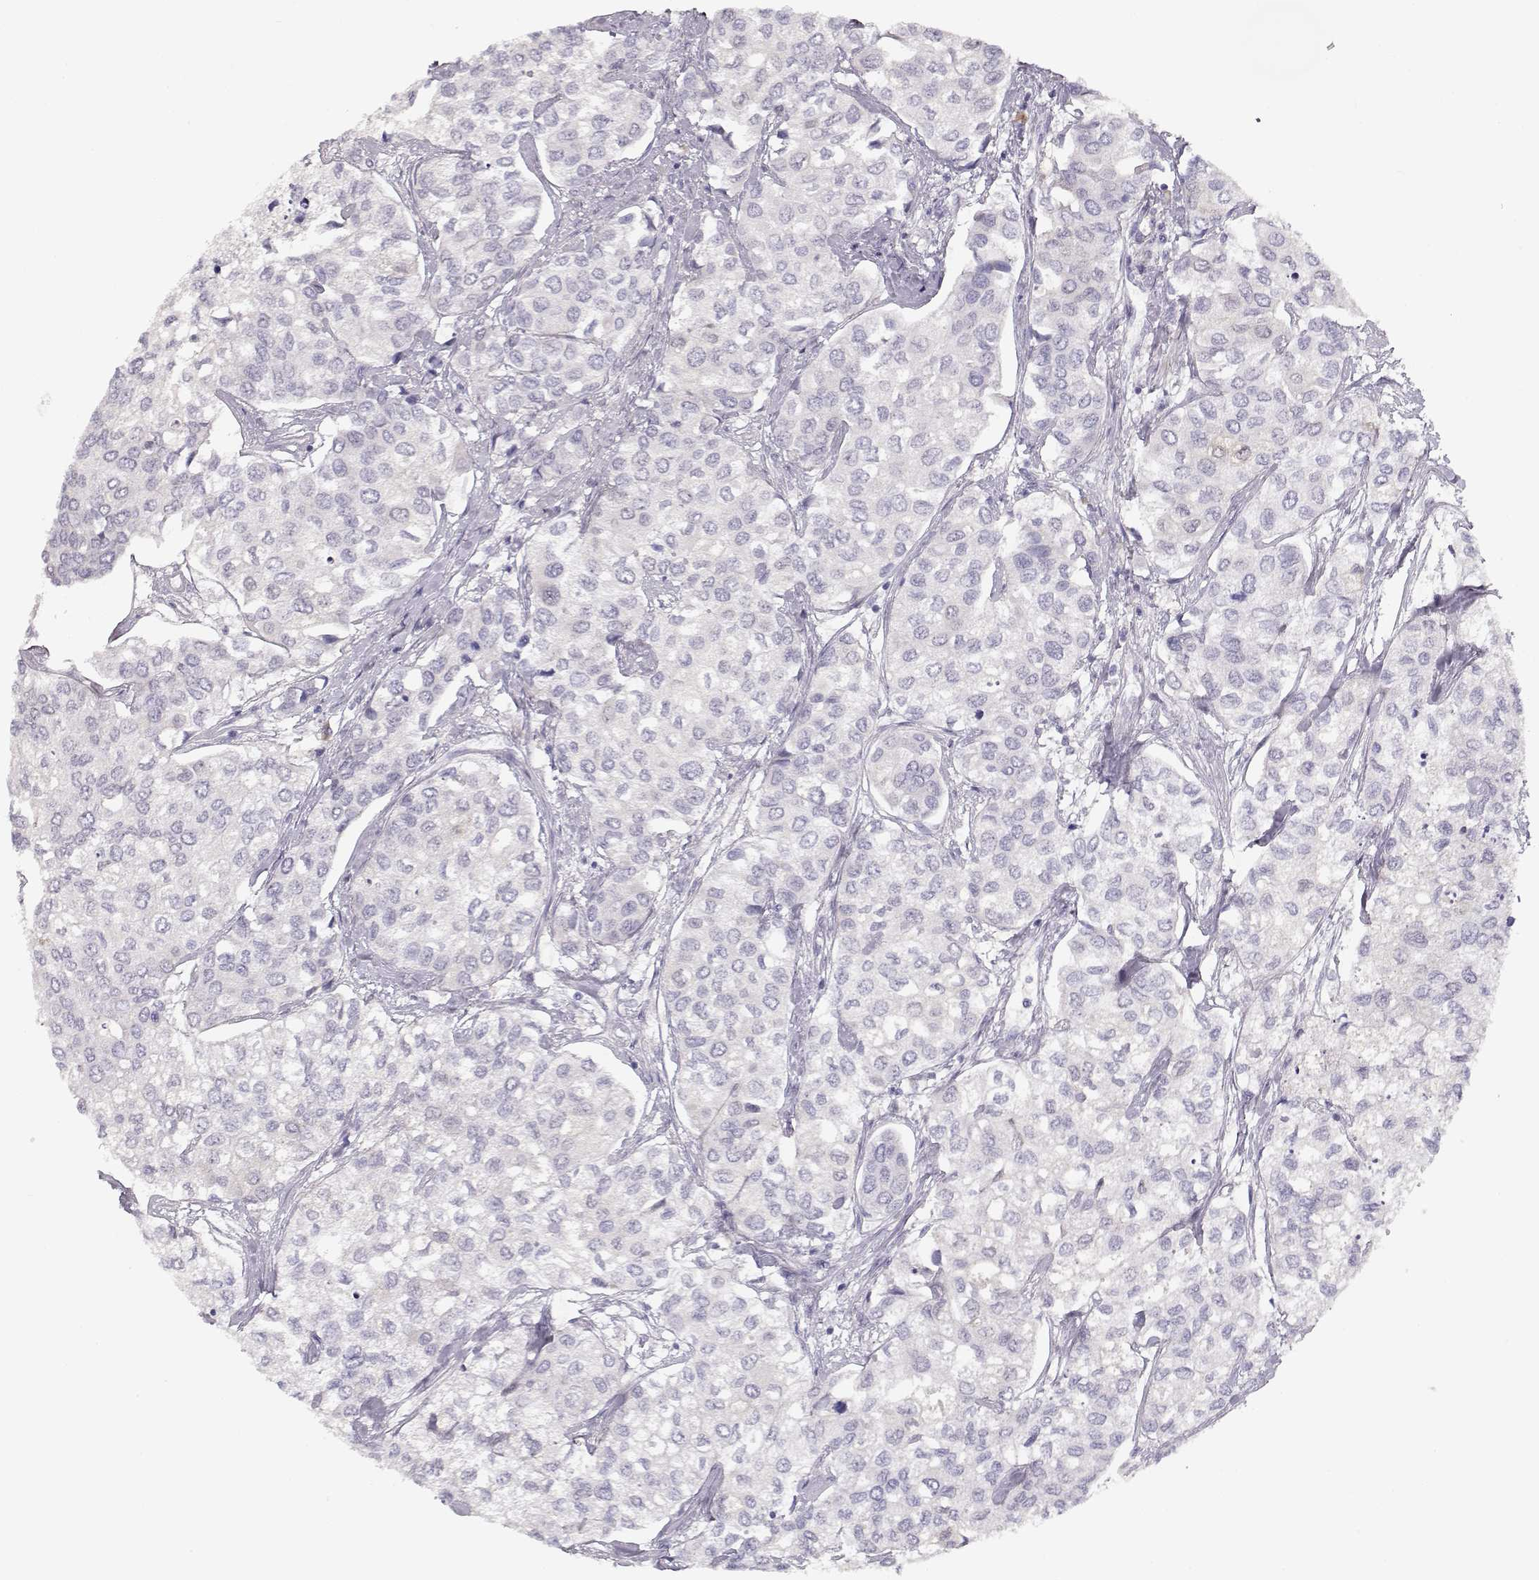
{"staining": {"intensity": "negative", "quantity": "none", "location": "none"}, "tissue": "urothelial cancer", "cell_type": "Tumor cells", "image_type": "cancer", "snomed": [{"axis": "morphology", "description": "Urothelial carcinoma, High grade"}, {"axis": "topography", "description": "Urinary bladder"}], "caption": "Urothelial cancer stained for a protein using immunohistochemistry exhibits no staining tumor cells.", "gene": "TTC26", "patient": {"sex": "male", "age": 73}}